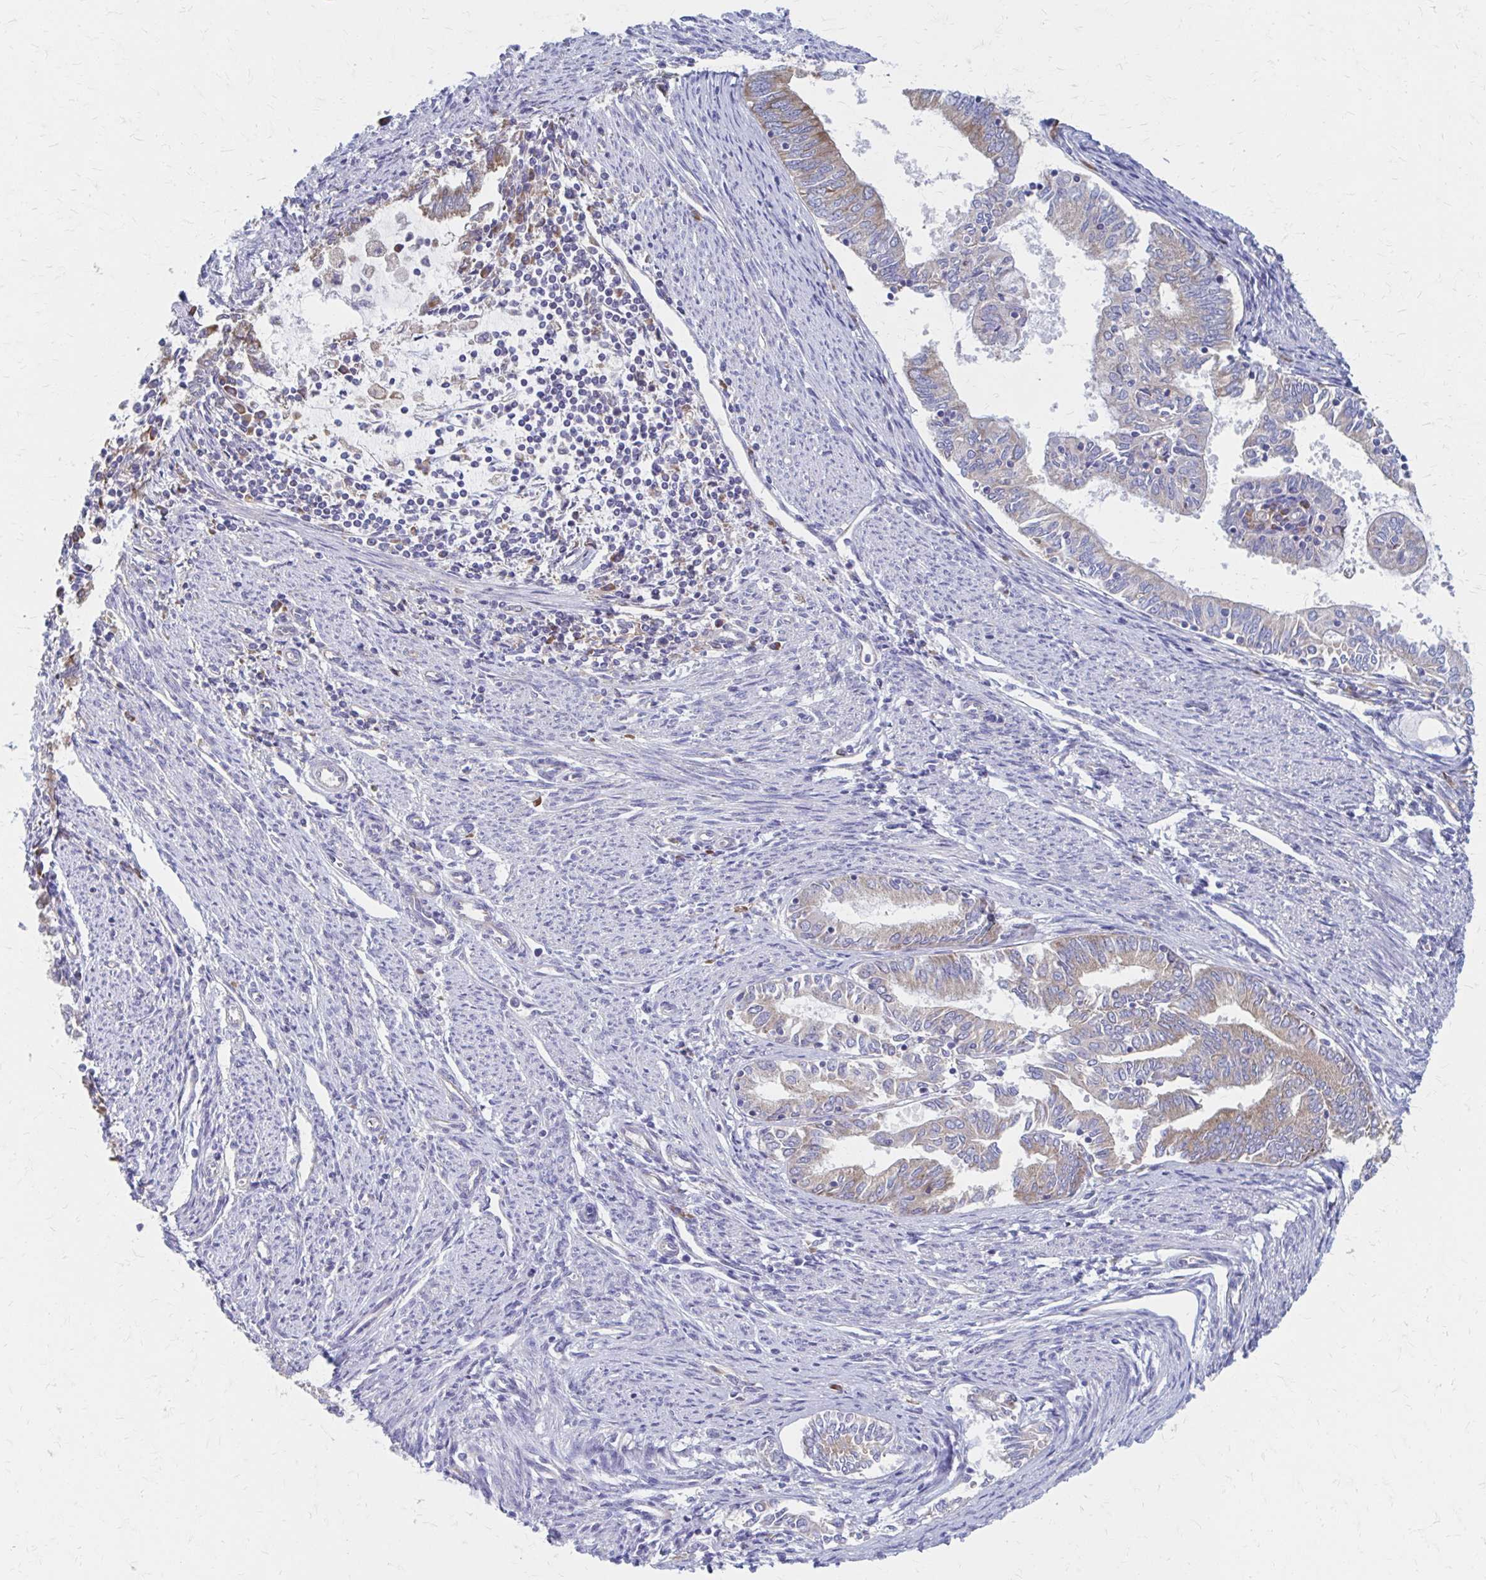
{"staining": {"intensity": "weak", "quantity": "25%-75%", "location": "cytoplasmic/membranous"}, "tissue": "endometrial cancer", "cell_type": "Tumor cells", "image_type": "cancer", "snomed": [{"axis": "morphology", "description": "Adenocarcinoma, NOS"}, {"axis": "topography", "description": "Endometrium"}], "caption": "Protein expression analysis of human adenocarcinoma (endometrial) reveals weak cytoplasmic/membranous positivity in about 25%-75% of tumor cells. The protein of interest is stained brown, and the nuclei are stained in blue (DAB (3,3'-diaminobenzidine) IHC with brightfield microscopy, high magnification).", "gene": "RPL27A", "patient": {"sex": "female", "age": 79}}